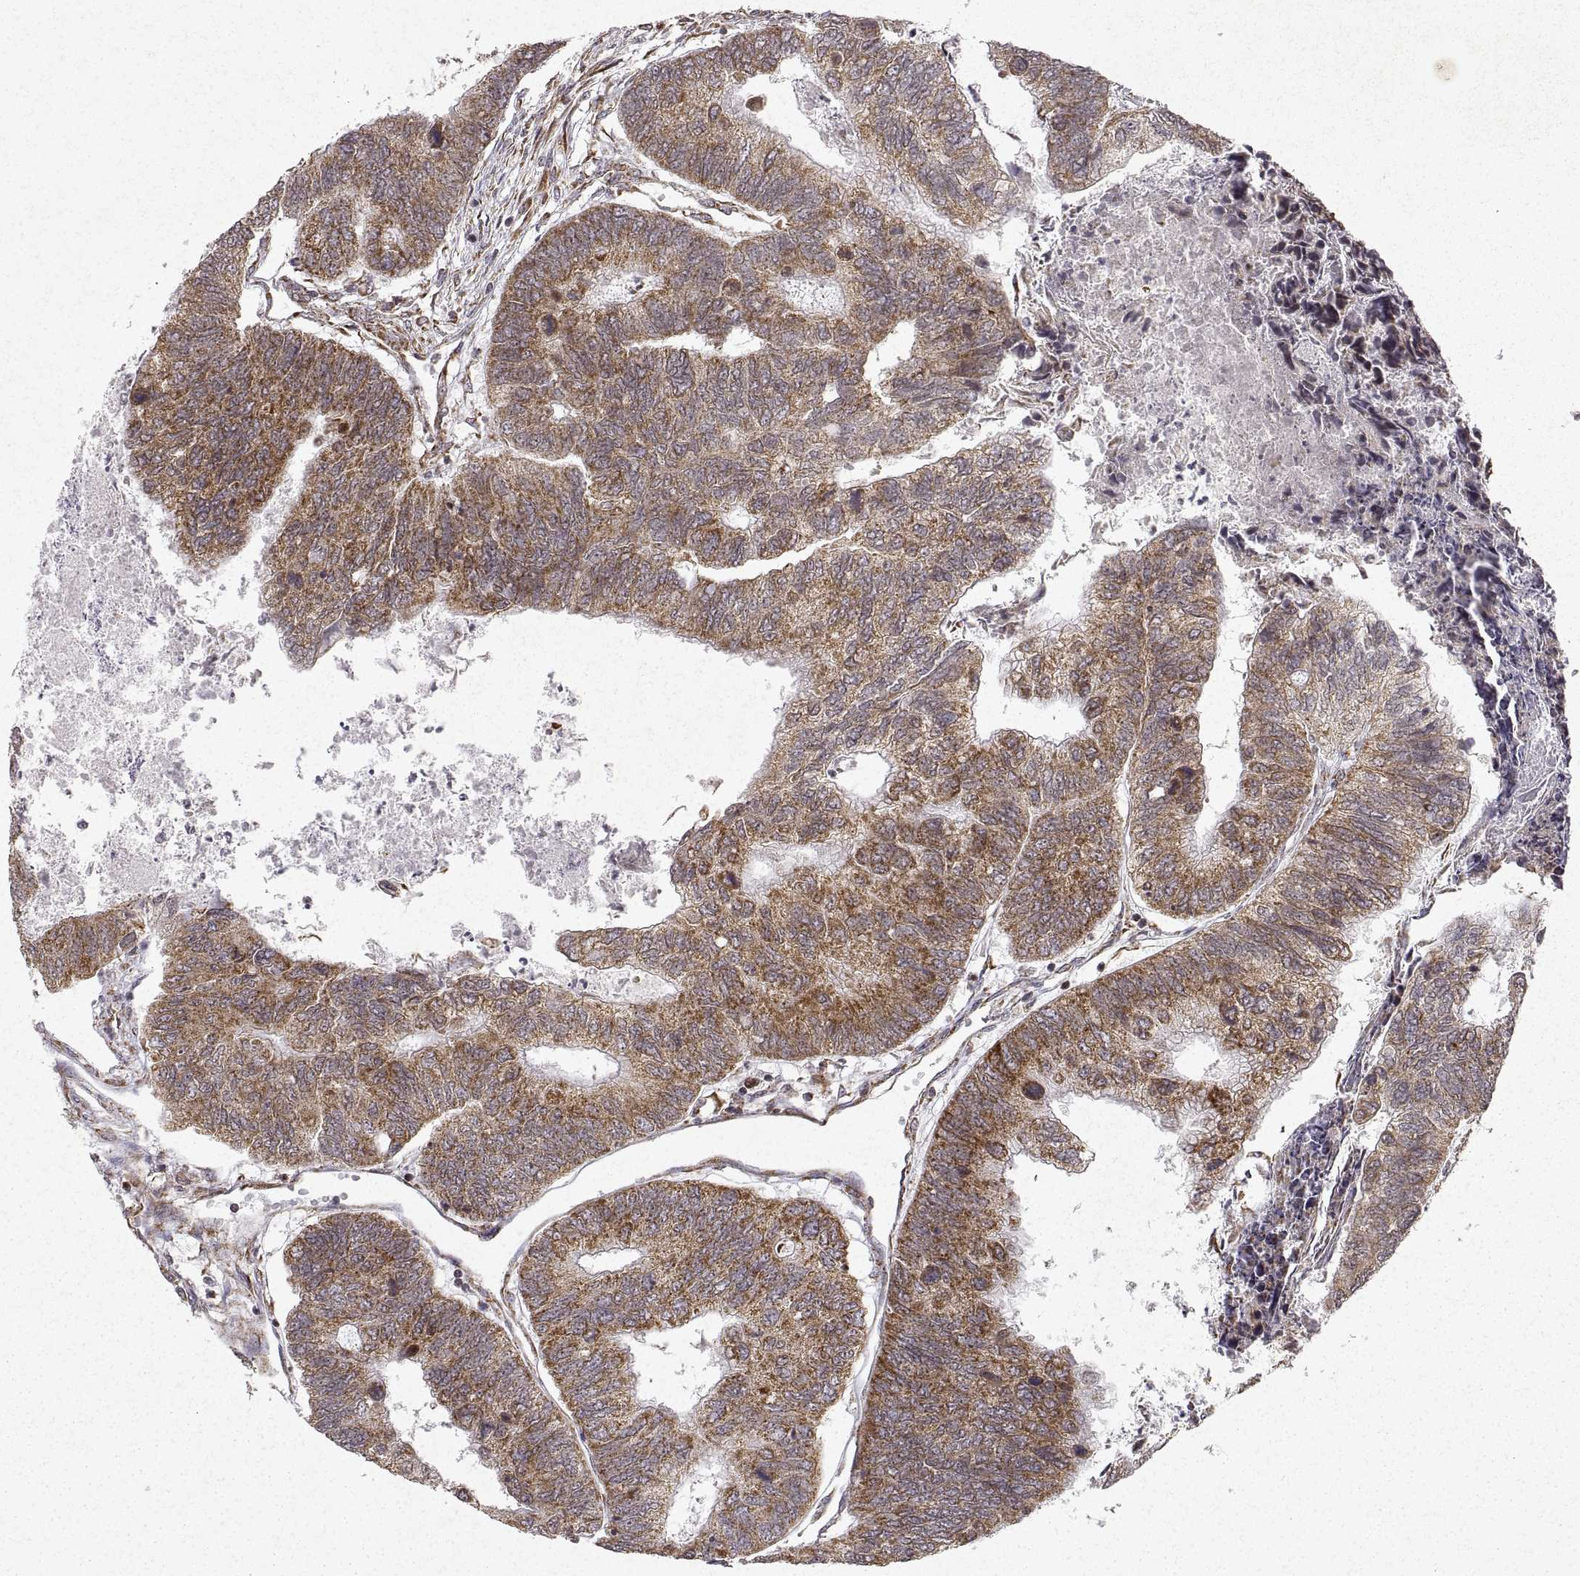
{"staining": {"intensity": "moderate", "quantity": "25%-75%", "location": "cytoplasmic/membranous"}, "tissue": "colorectal cancer", "cell_type": "Tumor cells", "image_type": "cancer", "snomed": [{"axis": "morphology", "description": "Adenocarcinoma, NOS"}, {"axis": "topography", "description": "Colon"}], "caption": "DAB (3,3'-diaminobenzidine) immunohistochemical staining of colorectal cancer (adenocarcinoma) exhibits moderate cytoplasmic/membranous protein positivity in about 25%-75% of tumor cells.", "gene": "MANBAL", "patient": {"sex": "female", "age": 67}}